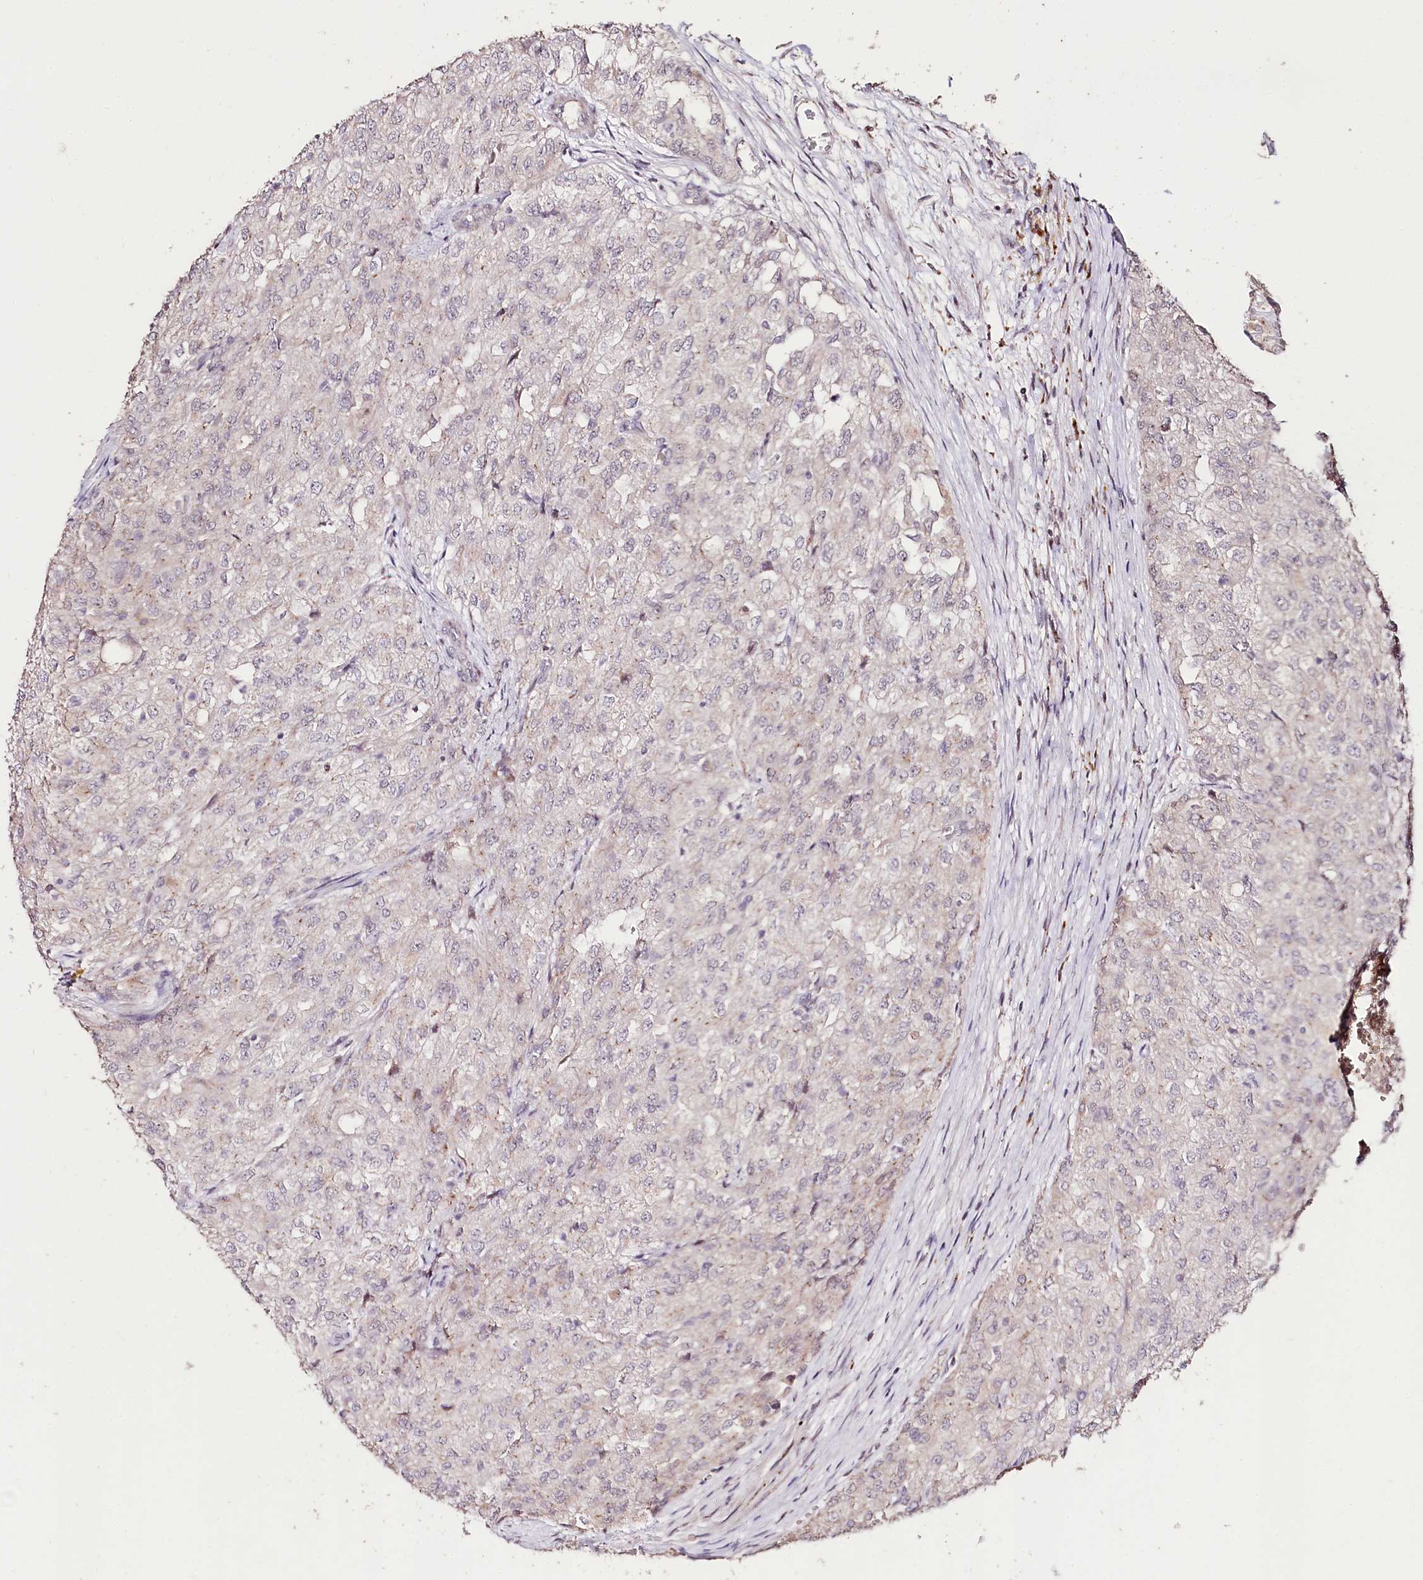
{"staining": {"intensity": "negative", "quantity": "none", "location": "none"}, "tissue": "renal cancer", "cell_type": "Tumor cells", "image_type": "cancer", "snomed": [{"axis": "morphology", "description": "Adenocarcinoma, NOS"}, {"axis": "topography", "description": "Kidney"}], "caption": "This is an immunohistochemistry (IHC) image of human adenocarcinoma (renal). There is no staining in tumor cells.", "gene": "CARD19", "patient": {"sex": "female", "age": 54}}